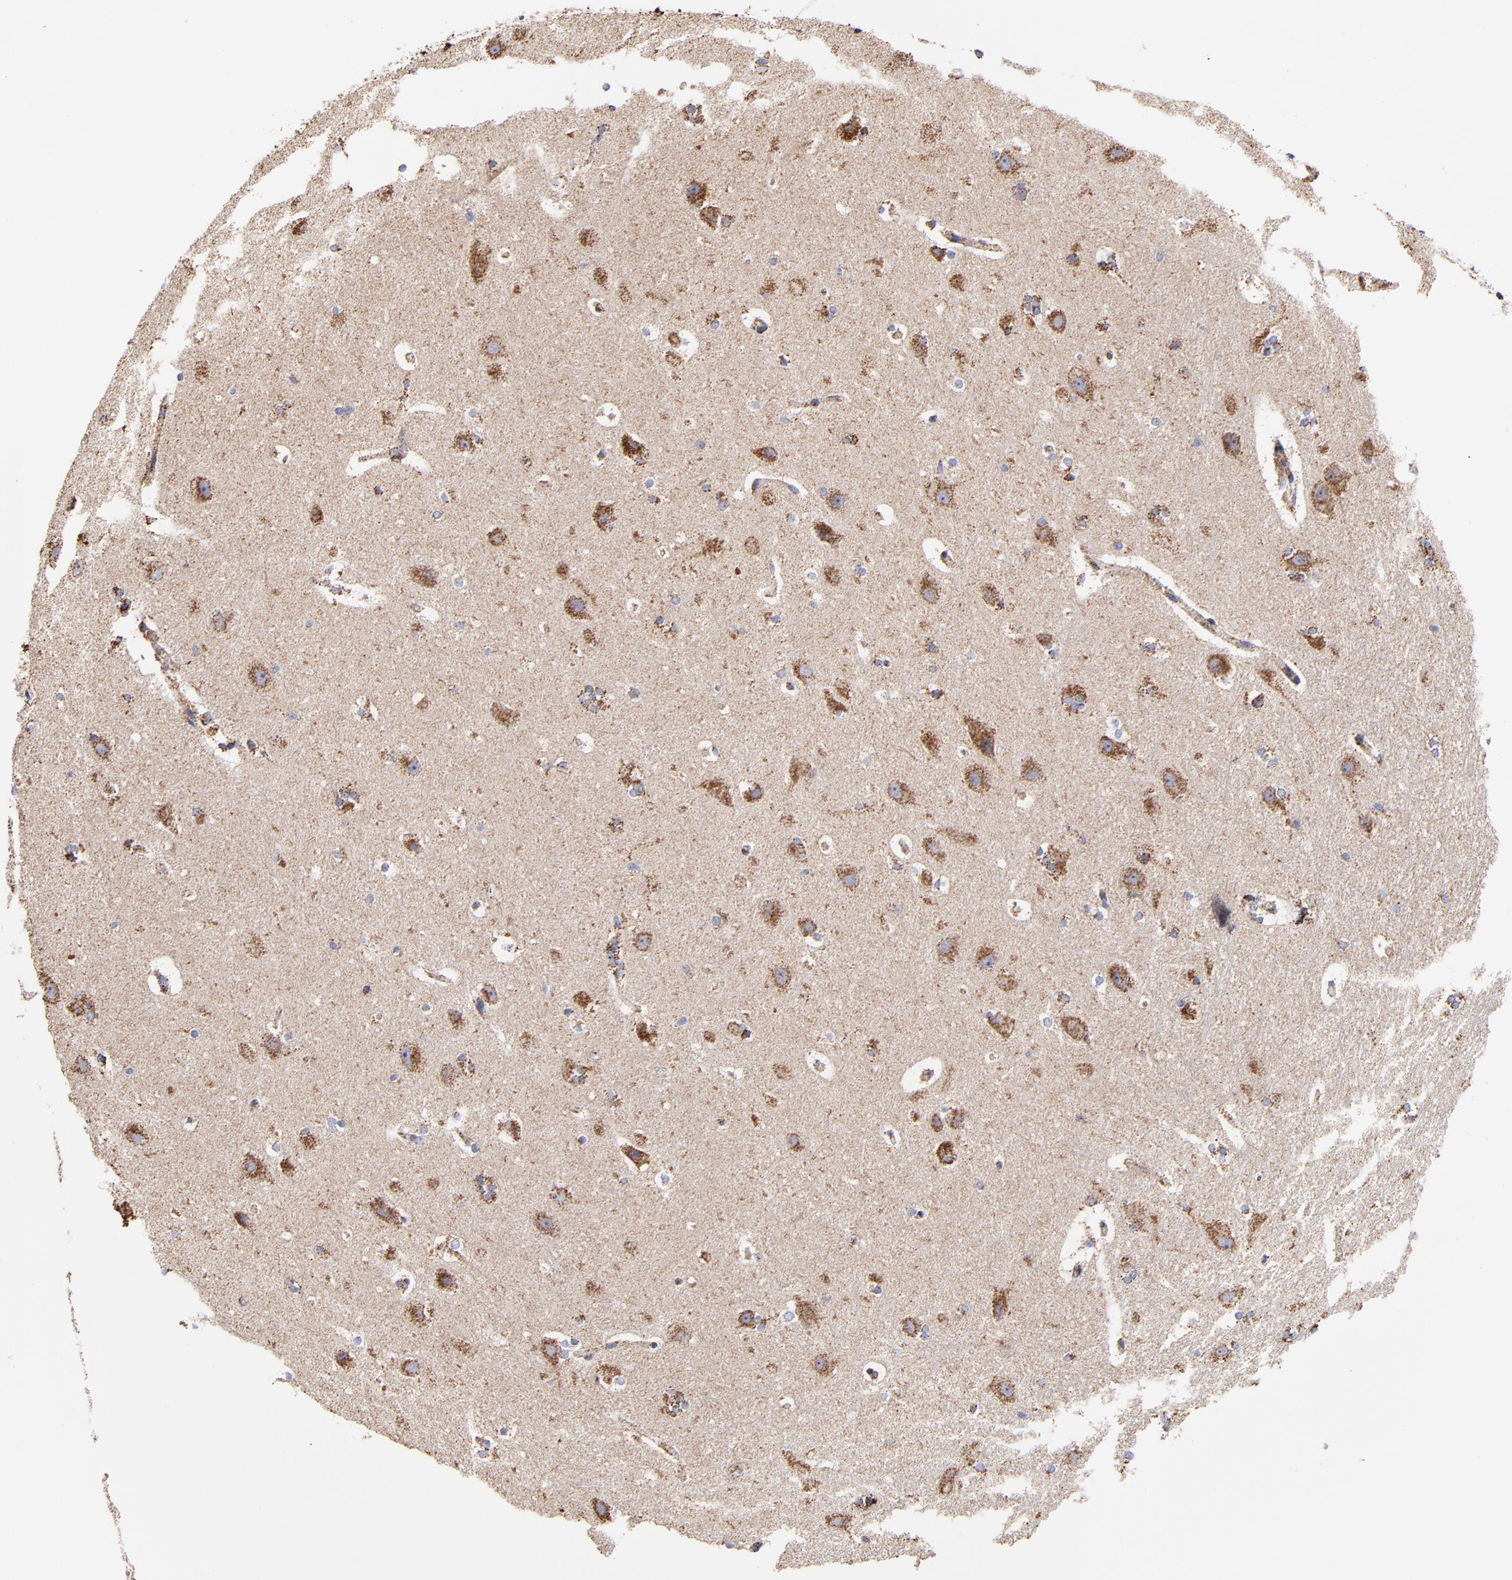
{"staining": {"intensity": "moderate", "quantity": "25%-75%", "location": "cytoplasmic/membranous"}, "tissue": "hippocampus", "cell_type": "Glial cells", "image_type": "normal", "snomed": [{"axis": "morphology", "description": "Normal tissue, NOS"}, {"axis": "topography", "description": "Hippocampus"}], "caption": "Hippocampus was stained to show a protein in brown. There is medium levels of moderate cytoplasmic/membranous expression in about 25%-75% of glial cells.", "gene": "PHB1", "patient": {"sex": "female", "age": 19}}